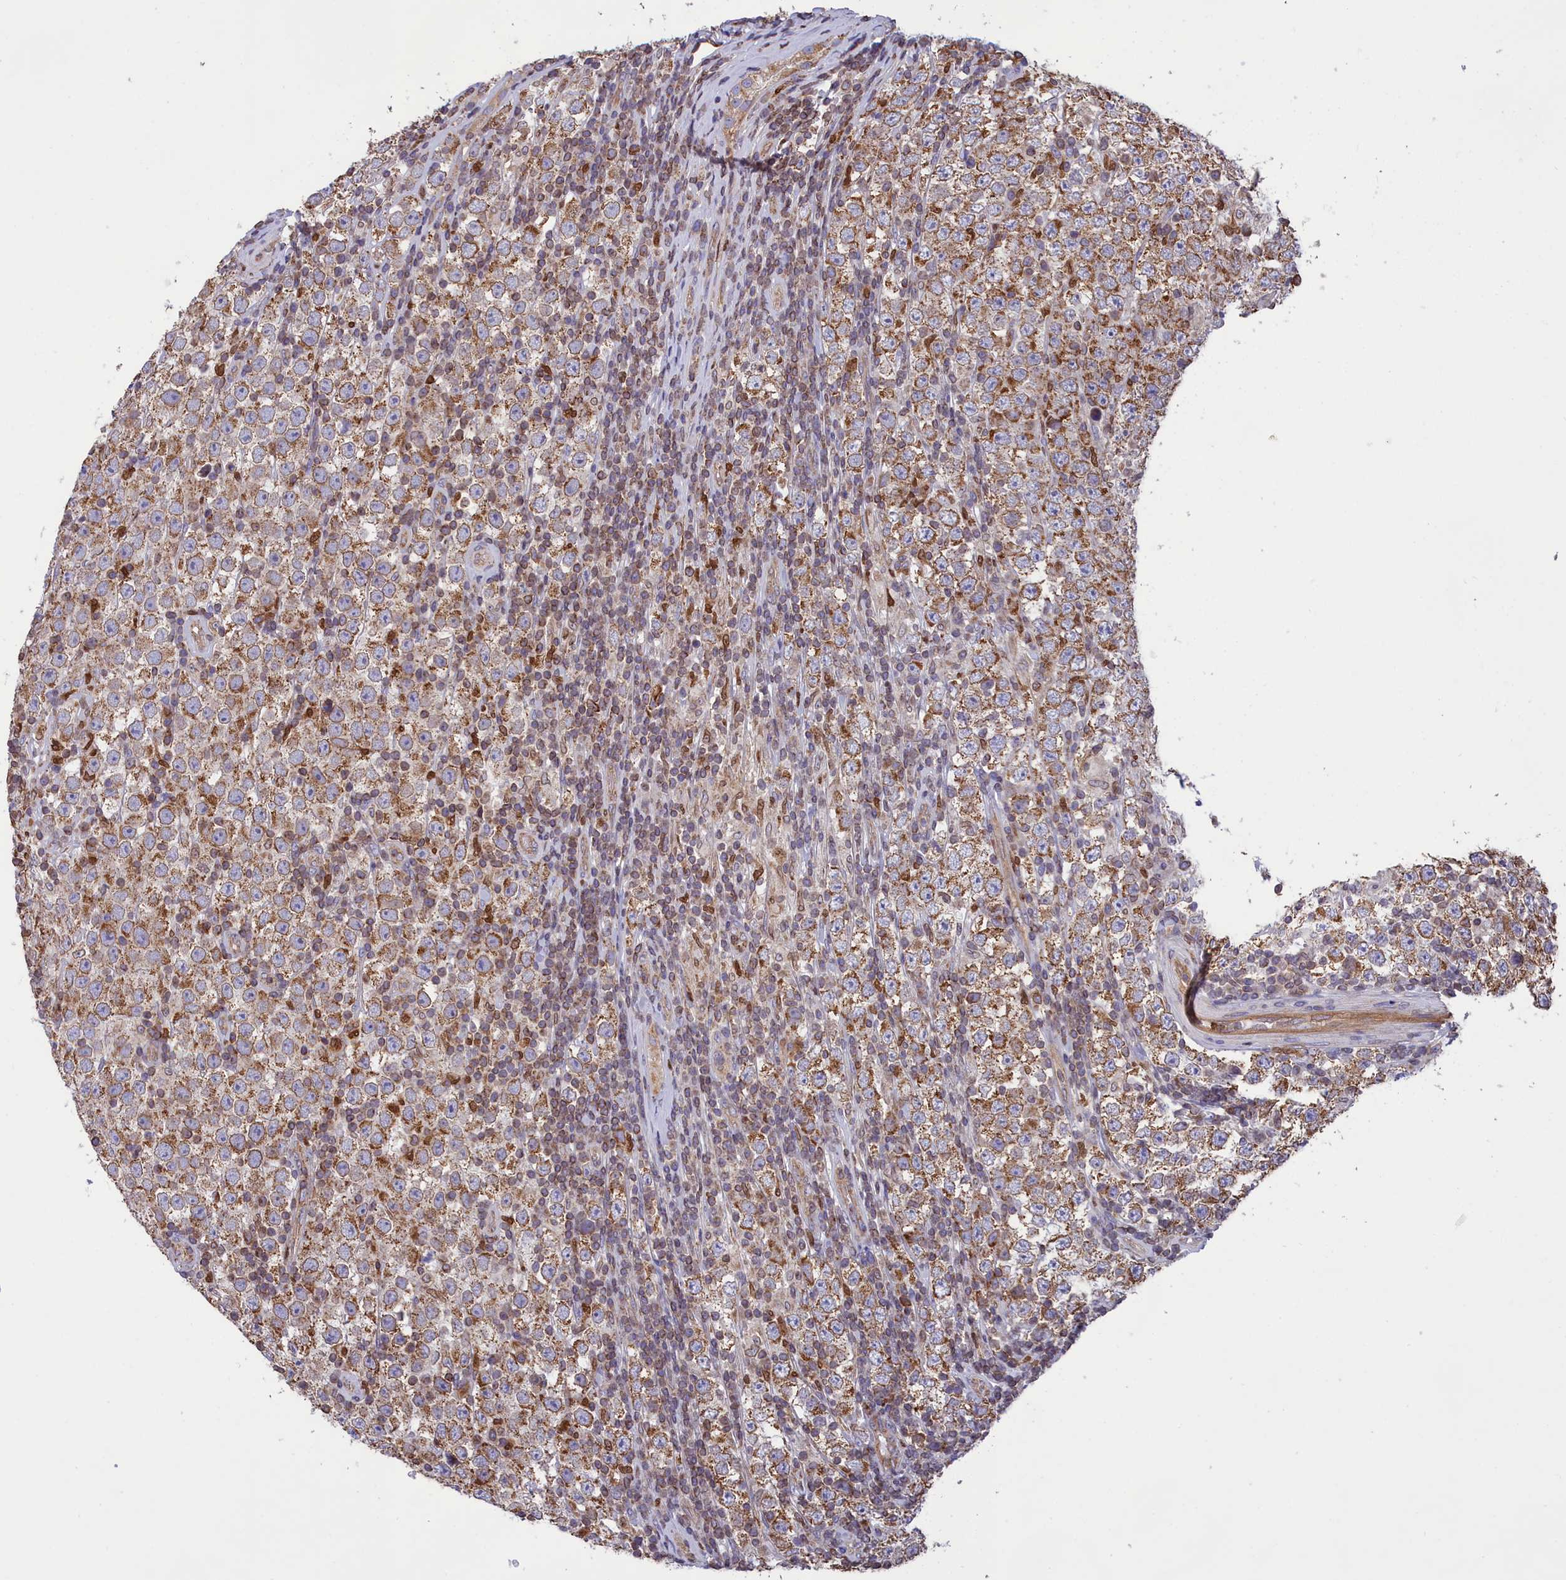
{"staining": {"intensity": "moderate", "quantity": ">75%", "location": "cytoplasmic/membranous"}, "tissue": "testis cancer", "cell_type": "Tumor cells", "image_type": "cancer", "snomed": [{"axis": "morphology", "description": "Normal tissue, NOS"}, {"axis": "morphology", "description": "Urothelial carcinoma, High grade"}, {"axis": "morphology", "description": "Seminoma, NOS"}, {"axis": "morphology", "description": "Carcinoma, Embryonal, NOS"}, {"axis": "topography", "description": "Urinary bladder"}, {"axis": "topography", "description": "Testis"}], "caption": "Immunohistochemistry (DAB (3,3'-diaminobenzidine)) staining of testis embryonal carcinoma reveals moderate cytoplasmic/membranous protein staining in about >75% of tumor cells.", "gene": "PKHD1L1", "patient": {"sex": "male", "age": 41}}